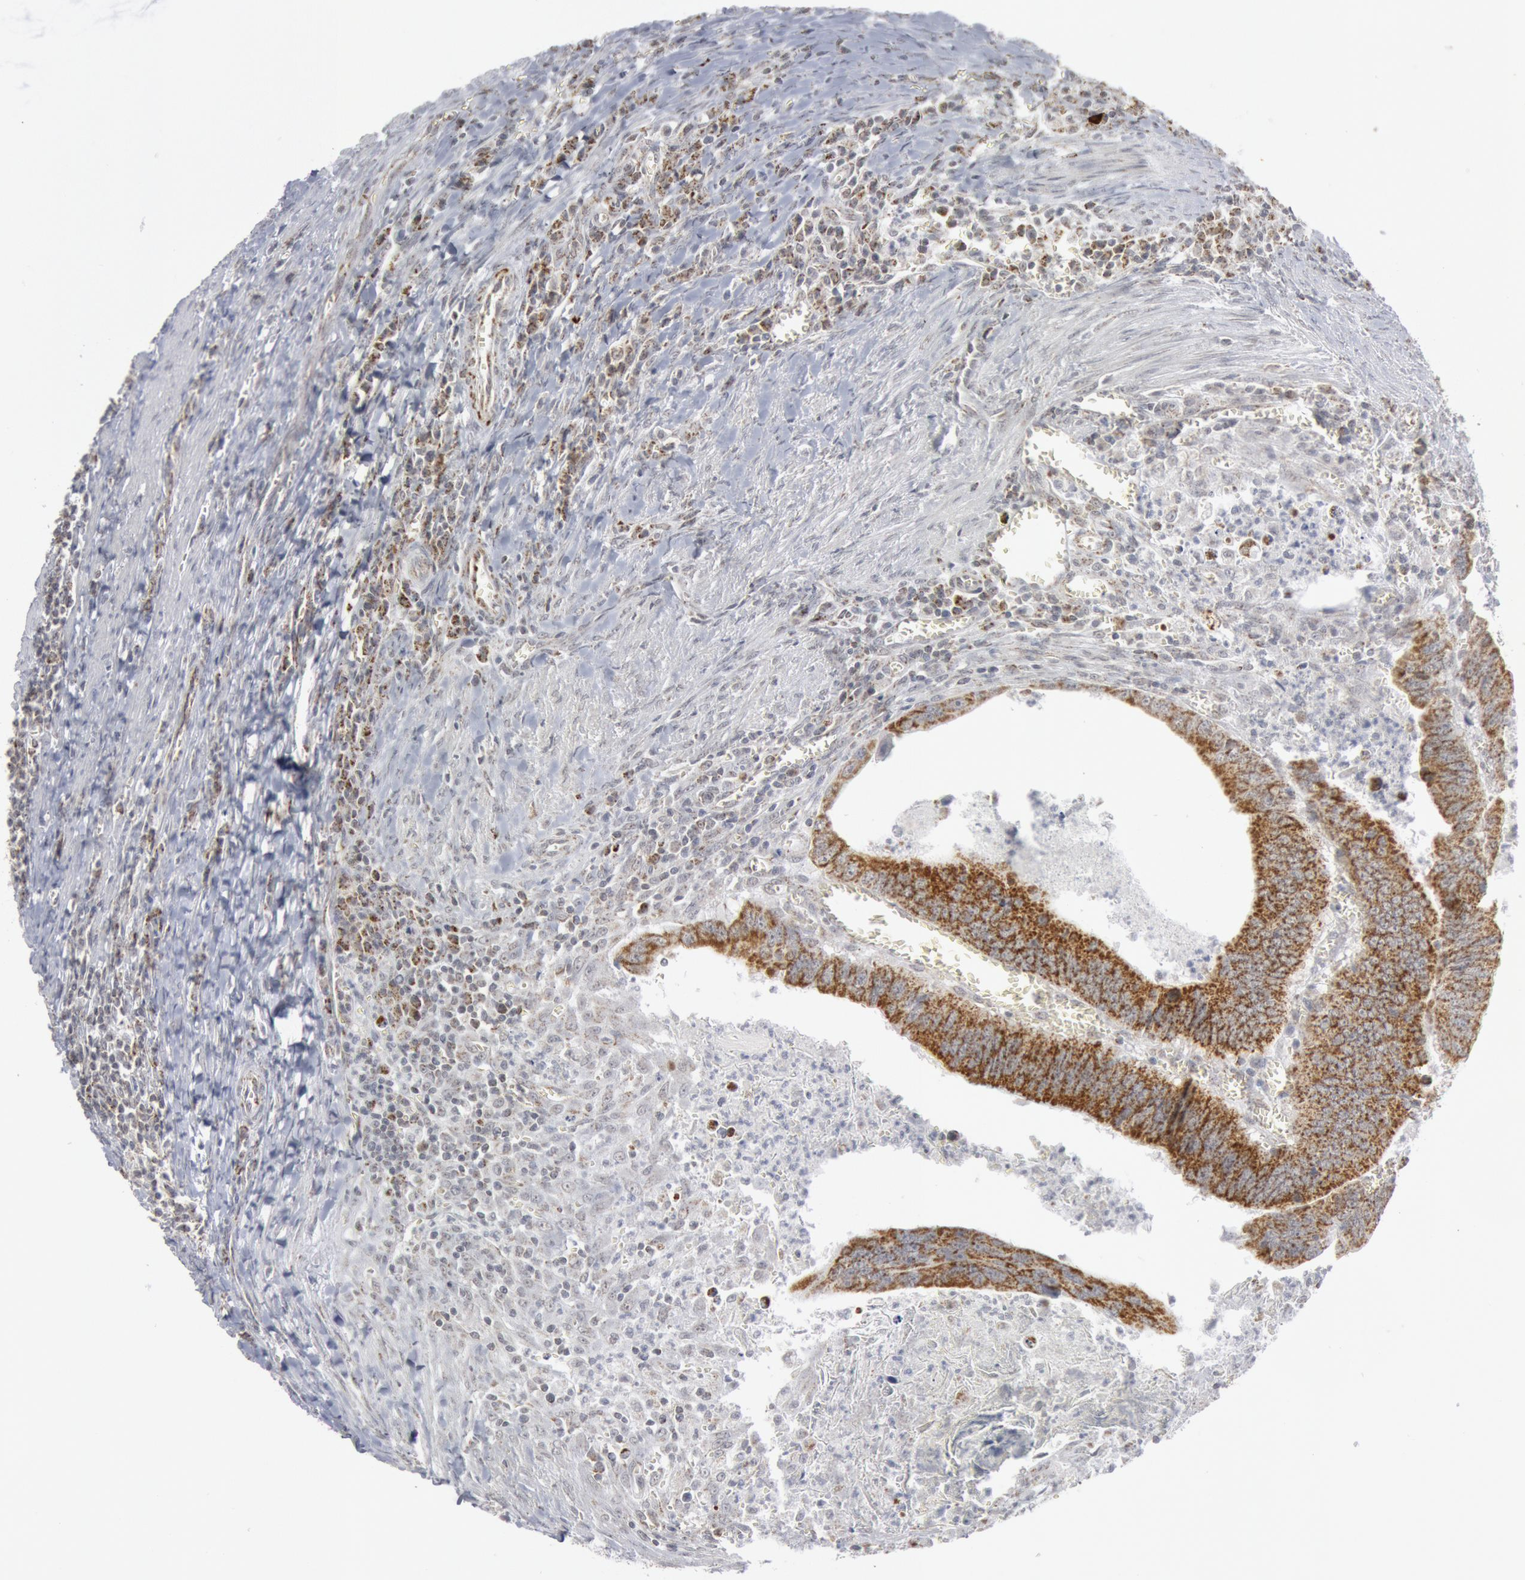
{"staining": {"intensity": "moderate", "quantity": ">75%", "location": "cytoplasmic/membranous"}, "tissue": "colorectal cancer", "cell_type": "Tumor cells", "image_type": "cancer", "snomed": [{"axis": "morphology", "description": "Adenocarcinoma, NOS"}, {"axis": "topography", "description": "Colon"}], "caption": "Colorectal adenocarcinoma stained for a protein (brown) shows moderate cytoplasmic/membranous positive staining in approximately >75% of tumor cells.", "gene": "CASP9", "patient": {"sex": "male", "age": 72}}